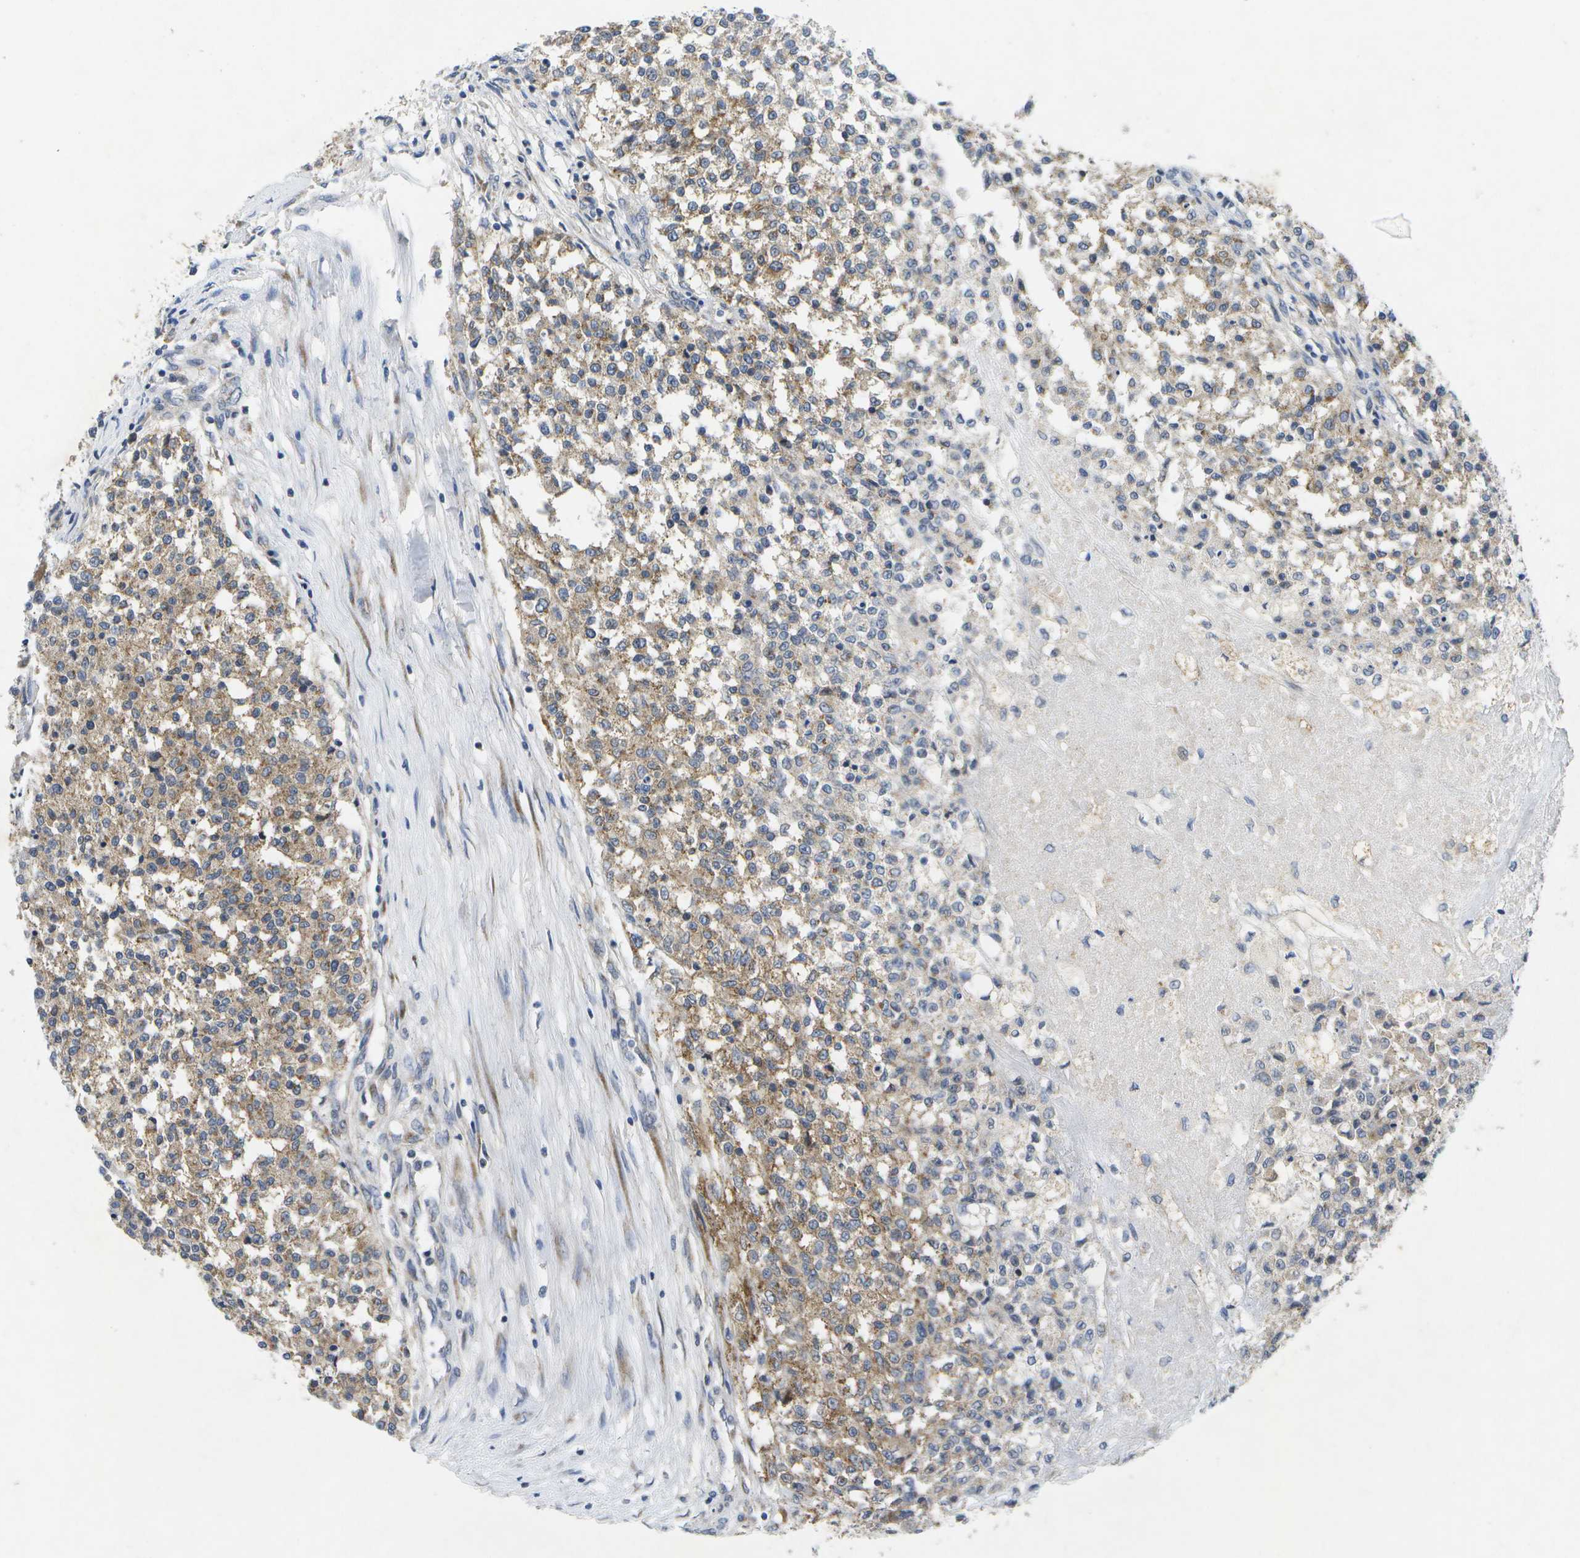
{"staining": {"intensity": "moderate", "quantity": "25%-75%", "location": "cytoplasmic/membranous"}, "tissue": "testis cancer", "cell_type": "Tumor cells", "image_type": "cancer", "snomed": [{"axis": "morphology", "description": "Seminoma, NOS"}, {"axis": "topography", "description": "Testis"}], "caption": "Moderate cytoplasmic/membranous staining for a protein is seen in about 25%-75% of tumor cells of testis seminoma using immunohistochemistry (IHC).", "gene": "KDELR1", "patient": {"sex": "male", "age": 59}}